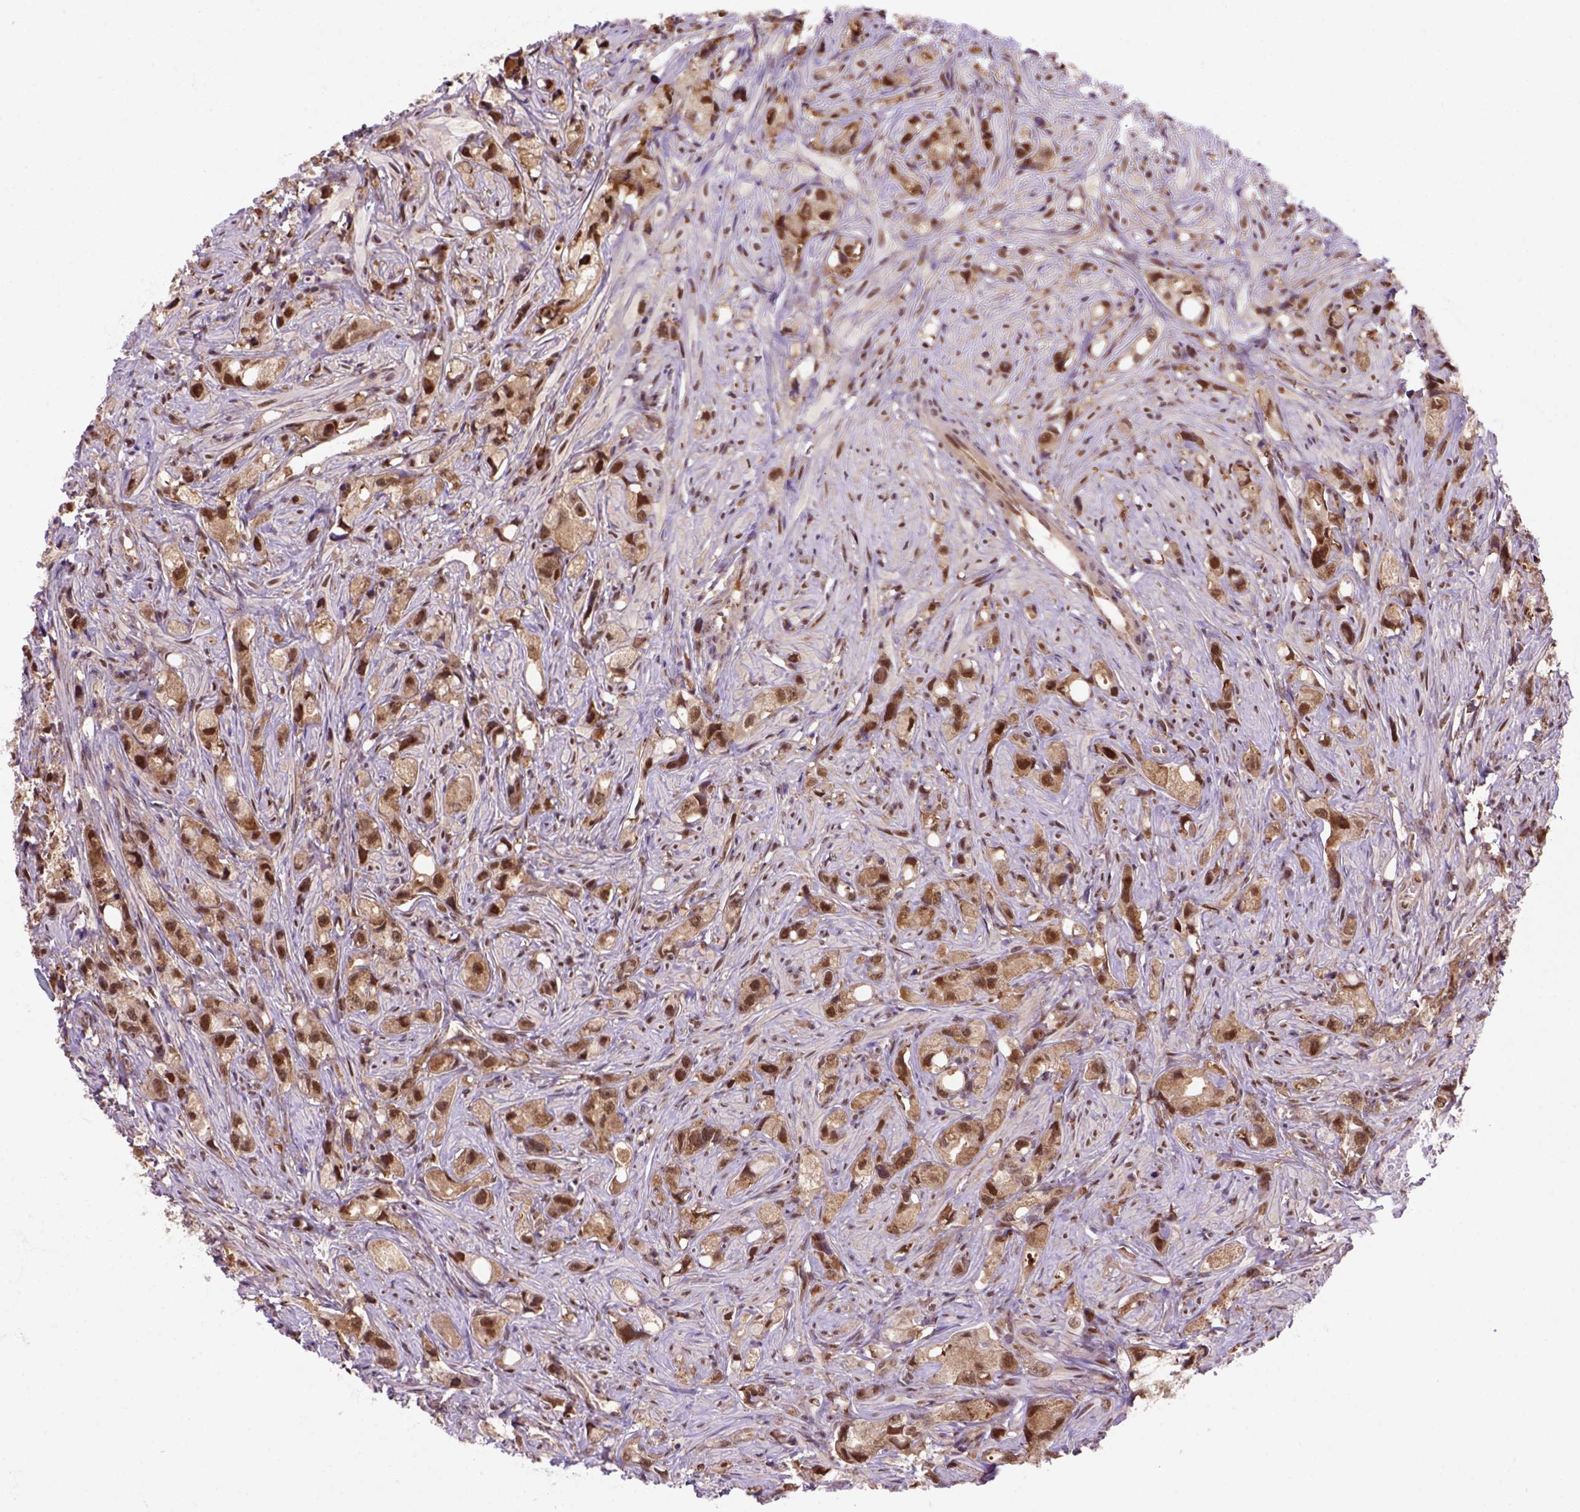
{"staining": {"intensity": "strong", "quantity": ">75%", "location": "cytoplasmic/membranous,nuclear"}, "tissue": "prostate cancer", "cell_type": "Tumor cells", "image_type": "cancer", "snomed": [{"axis": "morphology", "description": "Adenocarcinoma, High grade"}, {"axis": "topography", "description": "Prostate"}], "caption": "Immunohistochemistry photomicrograph of neoplastic tissue: human prostate high-grade adenocarcinoma stained using IHC exhibits high levels of strong protein expression localized specifically in the cytoplasmic/membranous and nuclear of tumor cells, appearing as a cytoplasmic/membranous and nuclear brown color.", "gene": "PSMC2", "patient": {"sex": "male", "age": 75}}